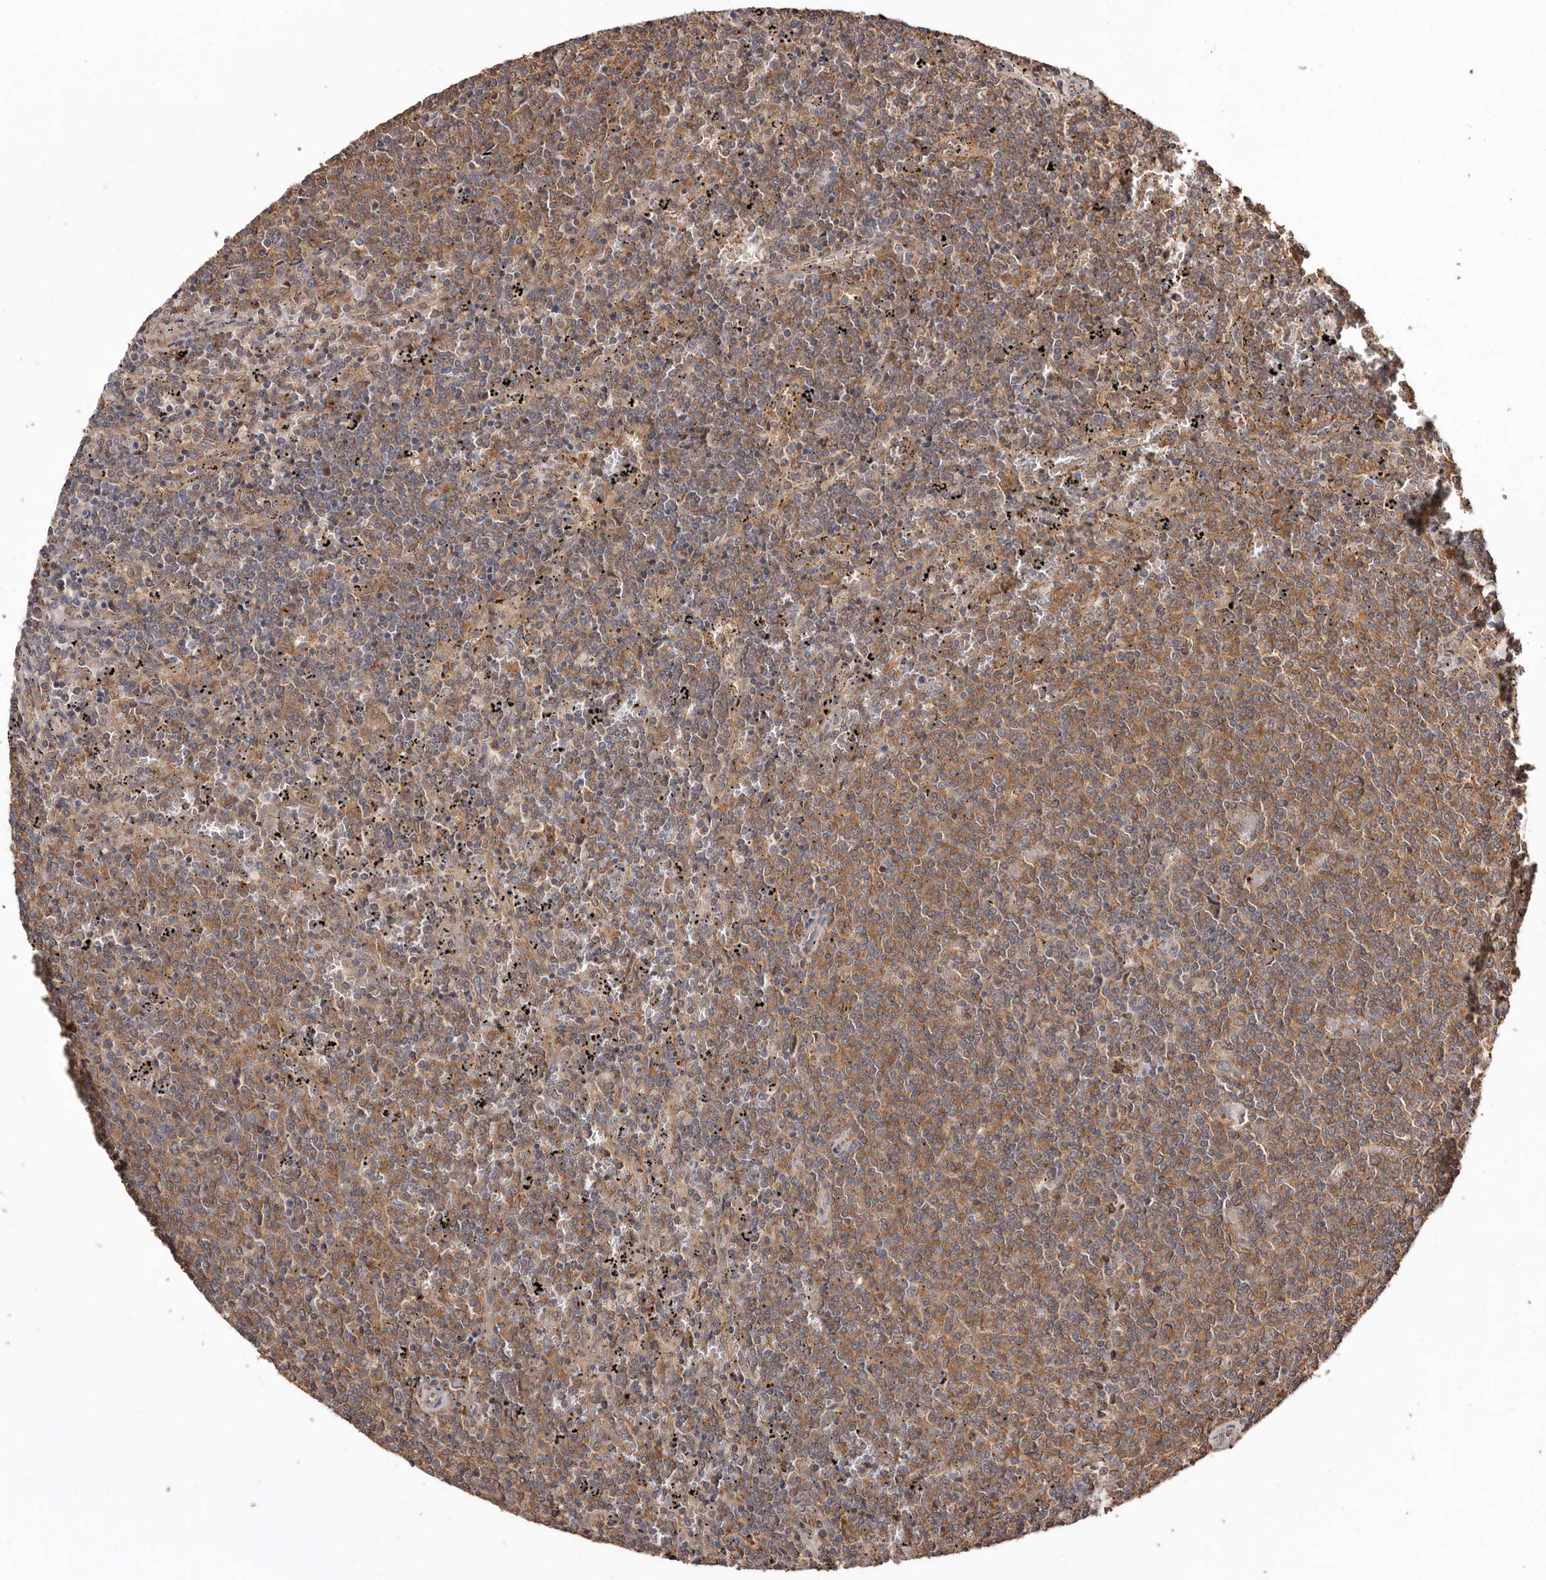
{"staining": {"intensity": "moderate", "quantity": "25%-75%", "location": "cytoplasmic/membranous"}, "tissue": "lymphoma", "cell_type": "Tumor cells", "image_type": "cancer", "snomed": [{"axis": "morphology", "description": "Malignant lymphoma, non-Hodgkin's type, Low grade"}, {"axis": "topography", "description": "Spleen"}], "caption": "Moderate cytoplasmic/membranous positivity is seen in about 25%-75% of tumor cells in lymphoma.", "gene": "RWDD1", "patient": {"sex": "female", "age": 50}}